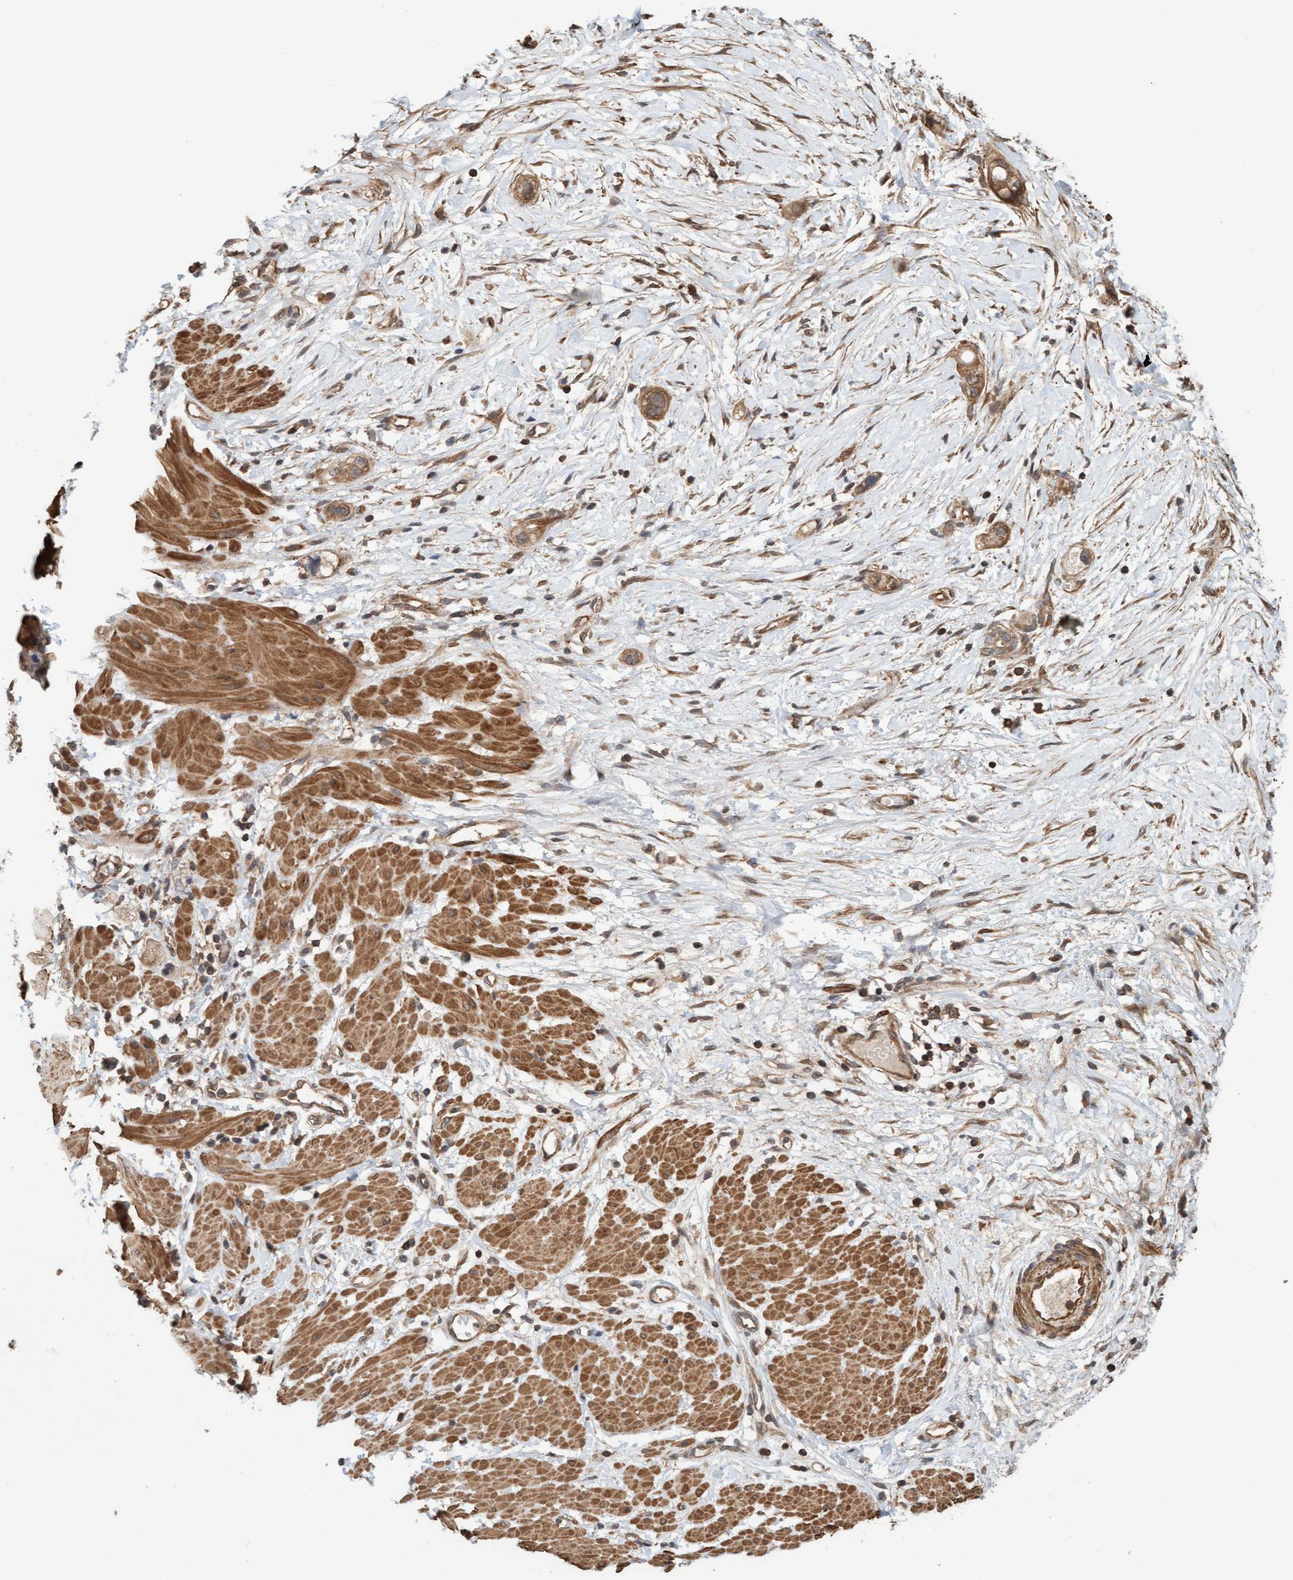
{"staining": {"intensity": "moderate", "quantity": ">75%", "location": "cytoplasmic/membranous"}, "tissue": "stomach cancer", "cell_type": "Tumor cells", "image_type": "cancer", "snomed": [{"axis": "morphology", "description": "Adenocarcinoma, NOS"}, {"axis": "topography", "description": "Stomach"}, {"axis": "topography", "description": "Stomach, lower"}], "caption": "Protein expression analysis of human adenocarcinoma (stomach) reveals moderate cytoplasmic/membranous expression in approximately >75% of tumor cells. The protein of interest is shown in brown color, while the nuclei are stained blue.", "gene": "FXR2", "patient": {"sex": "female", "age": 48}}